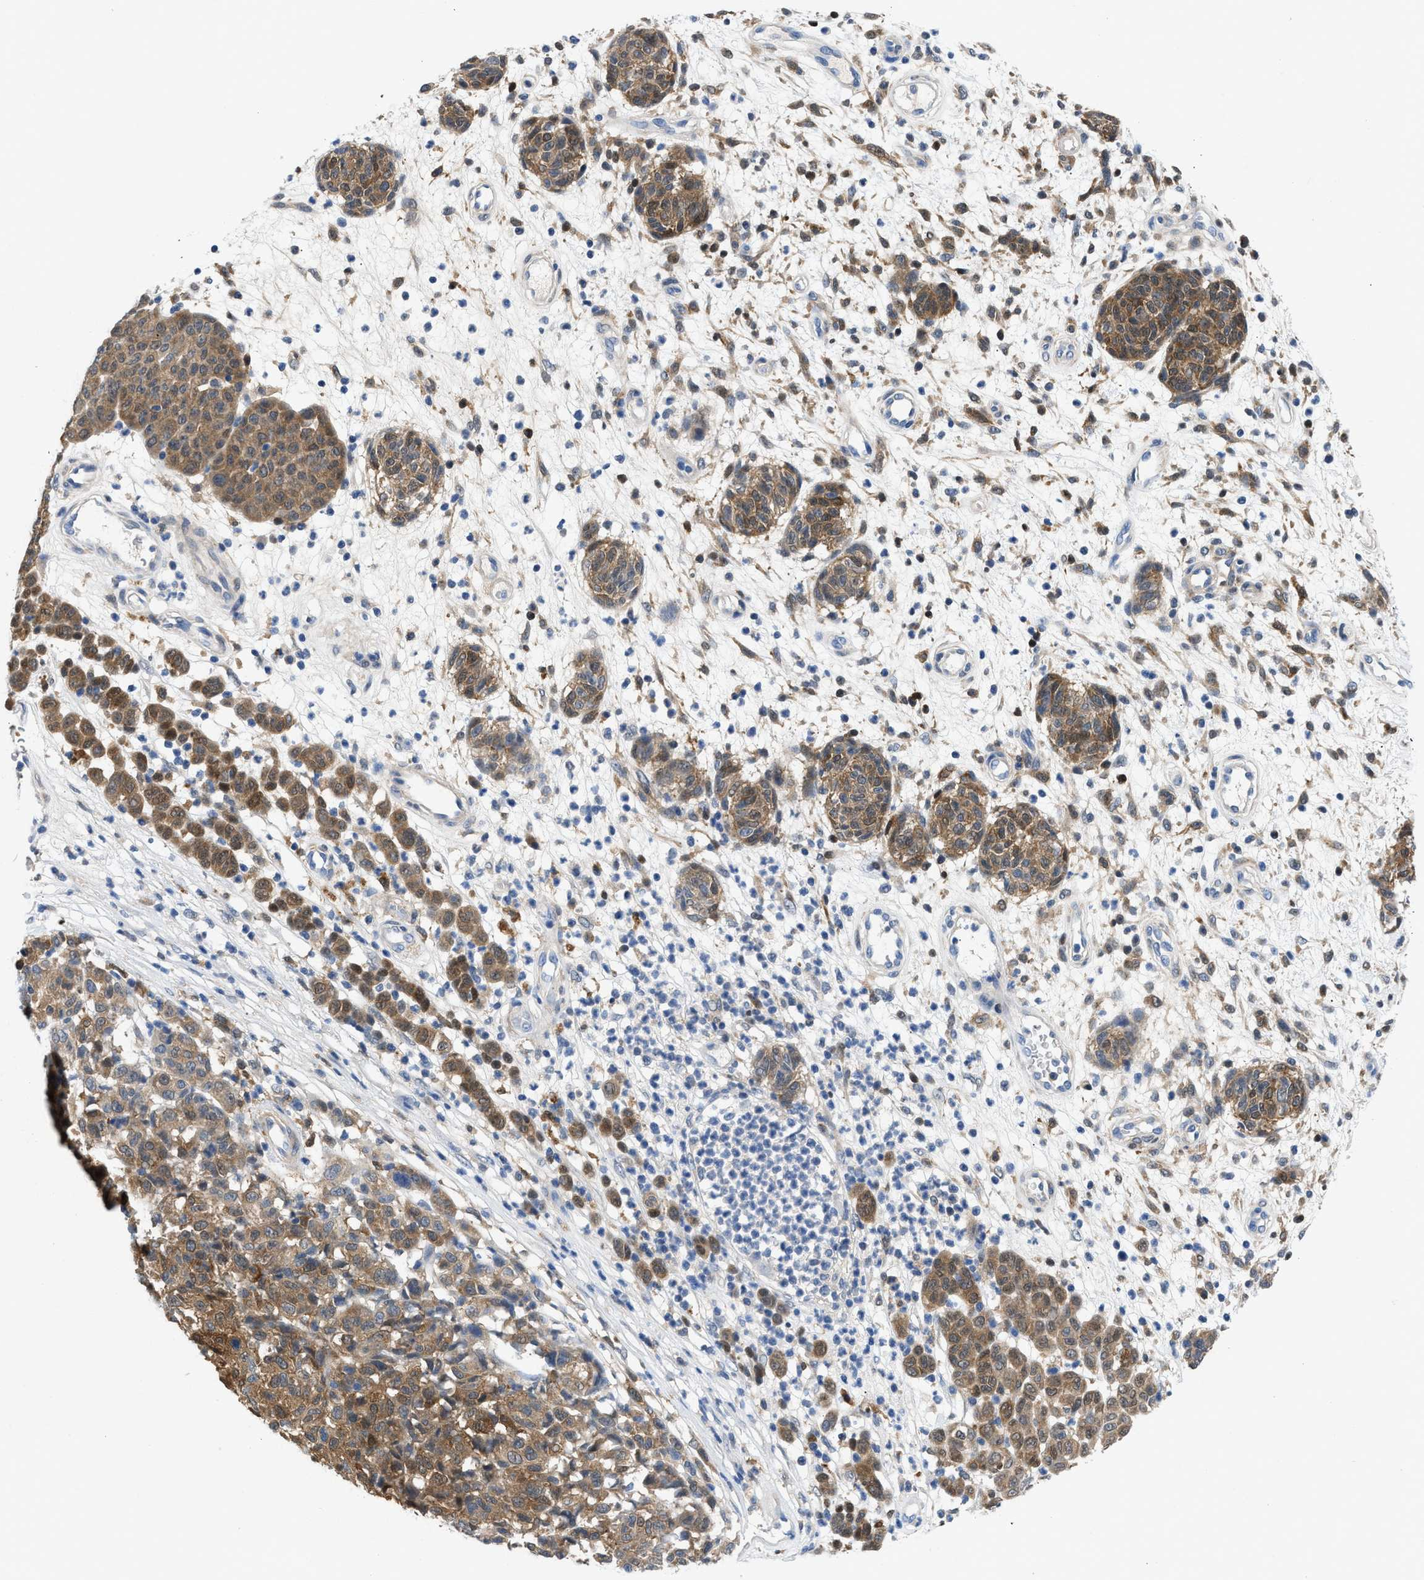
{"staining": {"intensity": "moderate", "quantity": ">75%", "location": "cytoplasmic/membranous"}, "tissue": "melanoma", "cell_type": "Tumor cells", "image_type": "cancer", "snomed": [{"axis": "morphology", "description": "Malignant melanoma, NOS"}, {"axis": "topography", "description": "Skin"}], "caption": "Approximately >75% of tumor cells in human malignant melanoma exhibit moderate cytoplasmic/membranous protein expression as visualized by brown immunohistochemical staining.", "gene": "CBR1", "patient": {"sex": "male", "age": 59}}